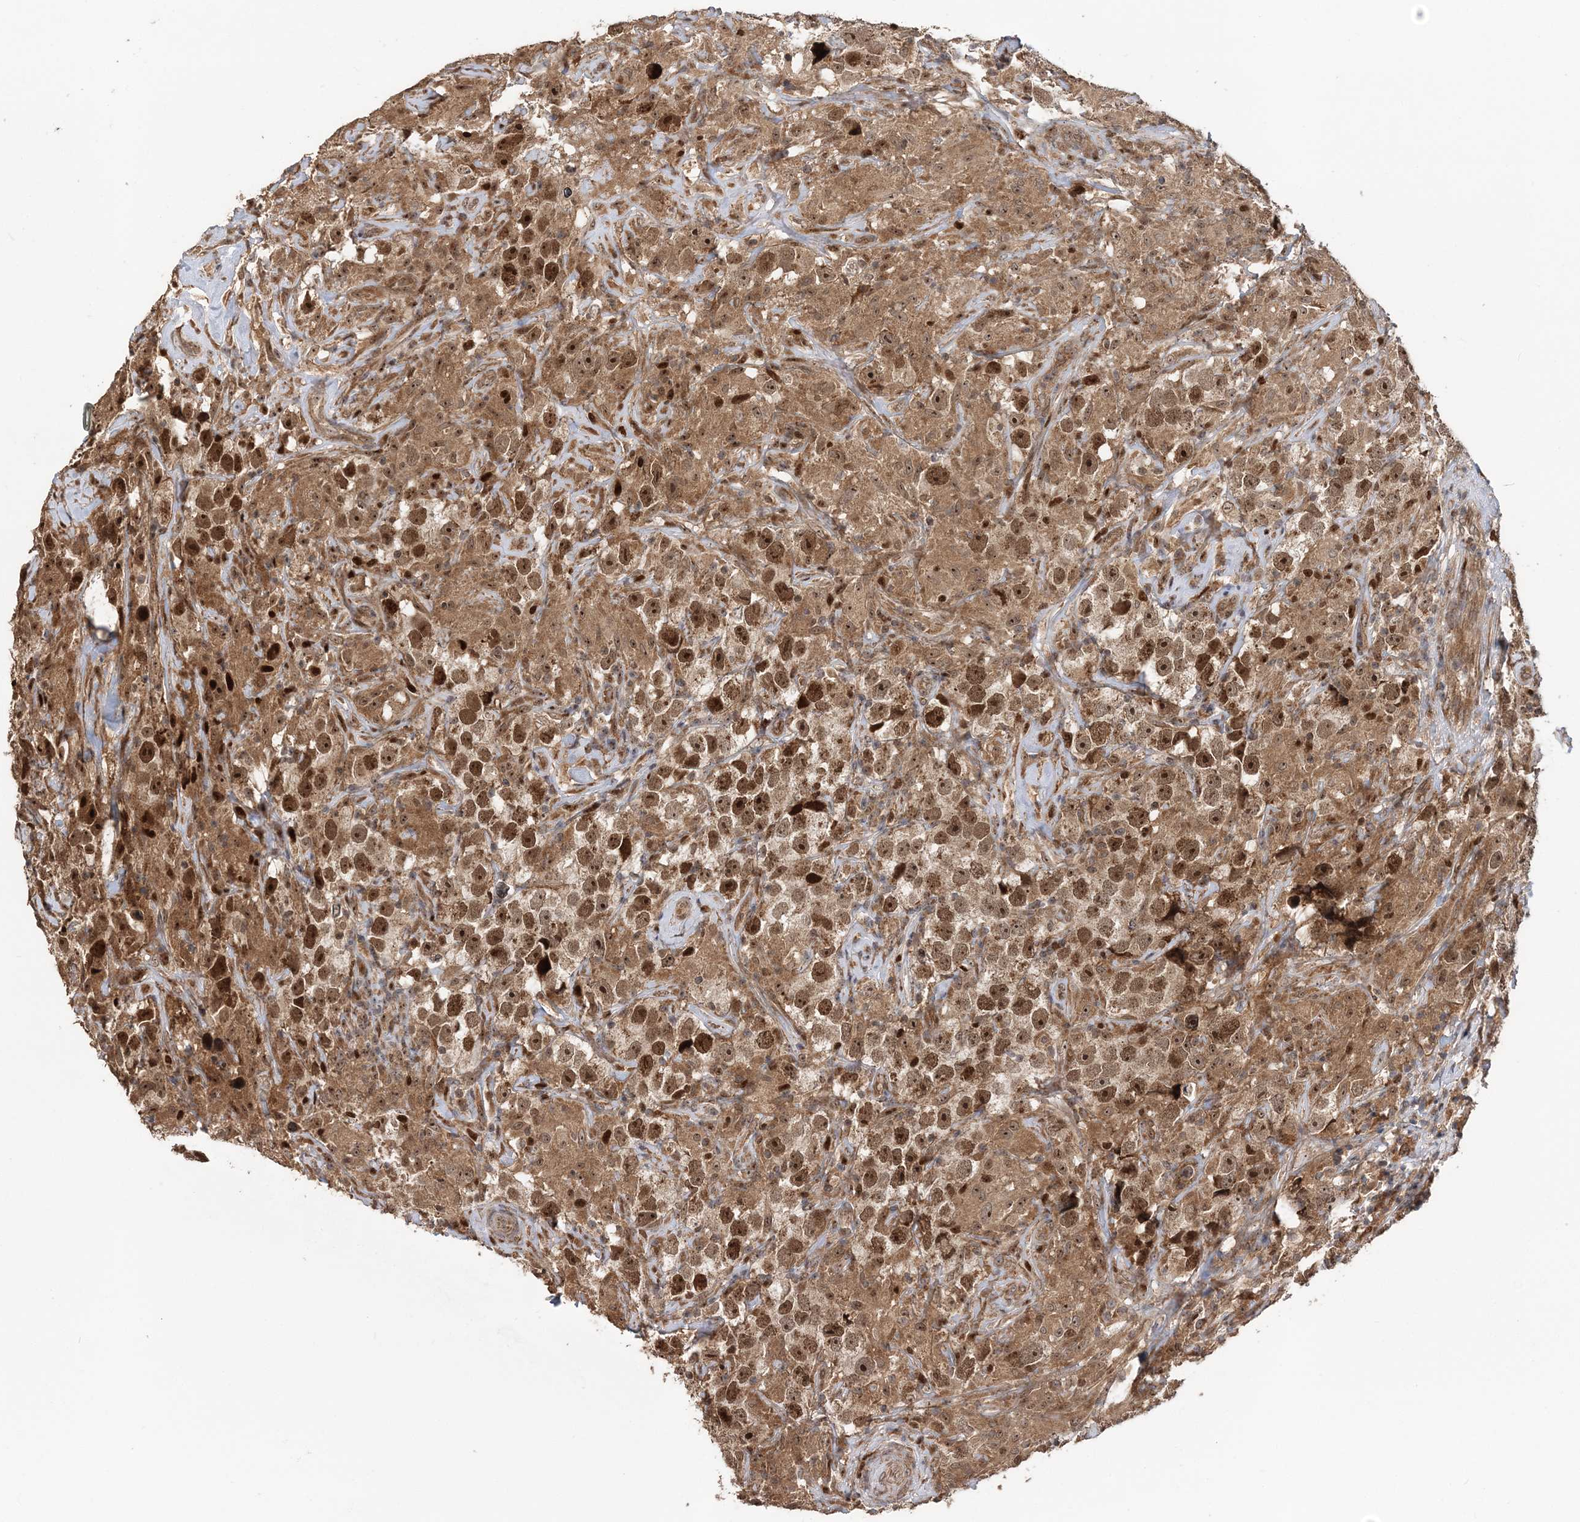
{"staining": {"intensity": "strong", "quantity": ">75%", "location": "nuclear"}, "tissue": "testis cancer", "cell_type": "Tumor cells", "image_type": "cancer", "snomed": [{"axis": "morphology", "description": "Seminoma, NOS"}, {"axis": "topography", "description": "Testis"}], "caption": "Human testis seminoma stained with a protein marker displays strong staining in tumor cells.", "gene": "KIF4A", "patient": {"sex": "male", "age": 49}}